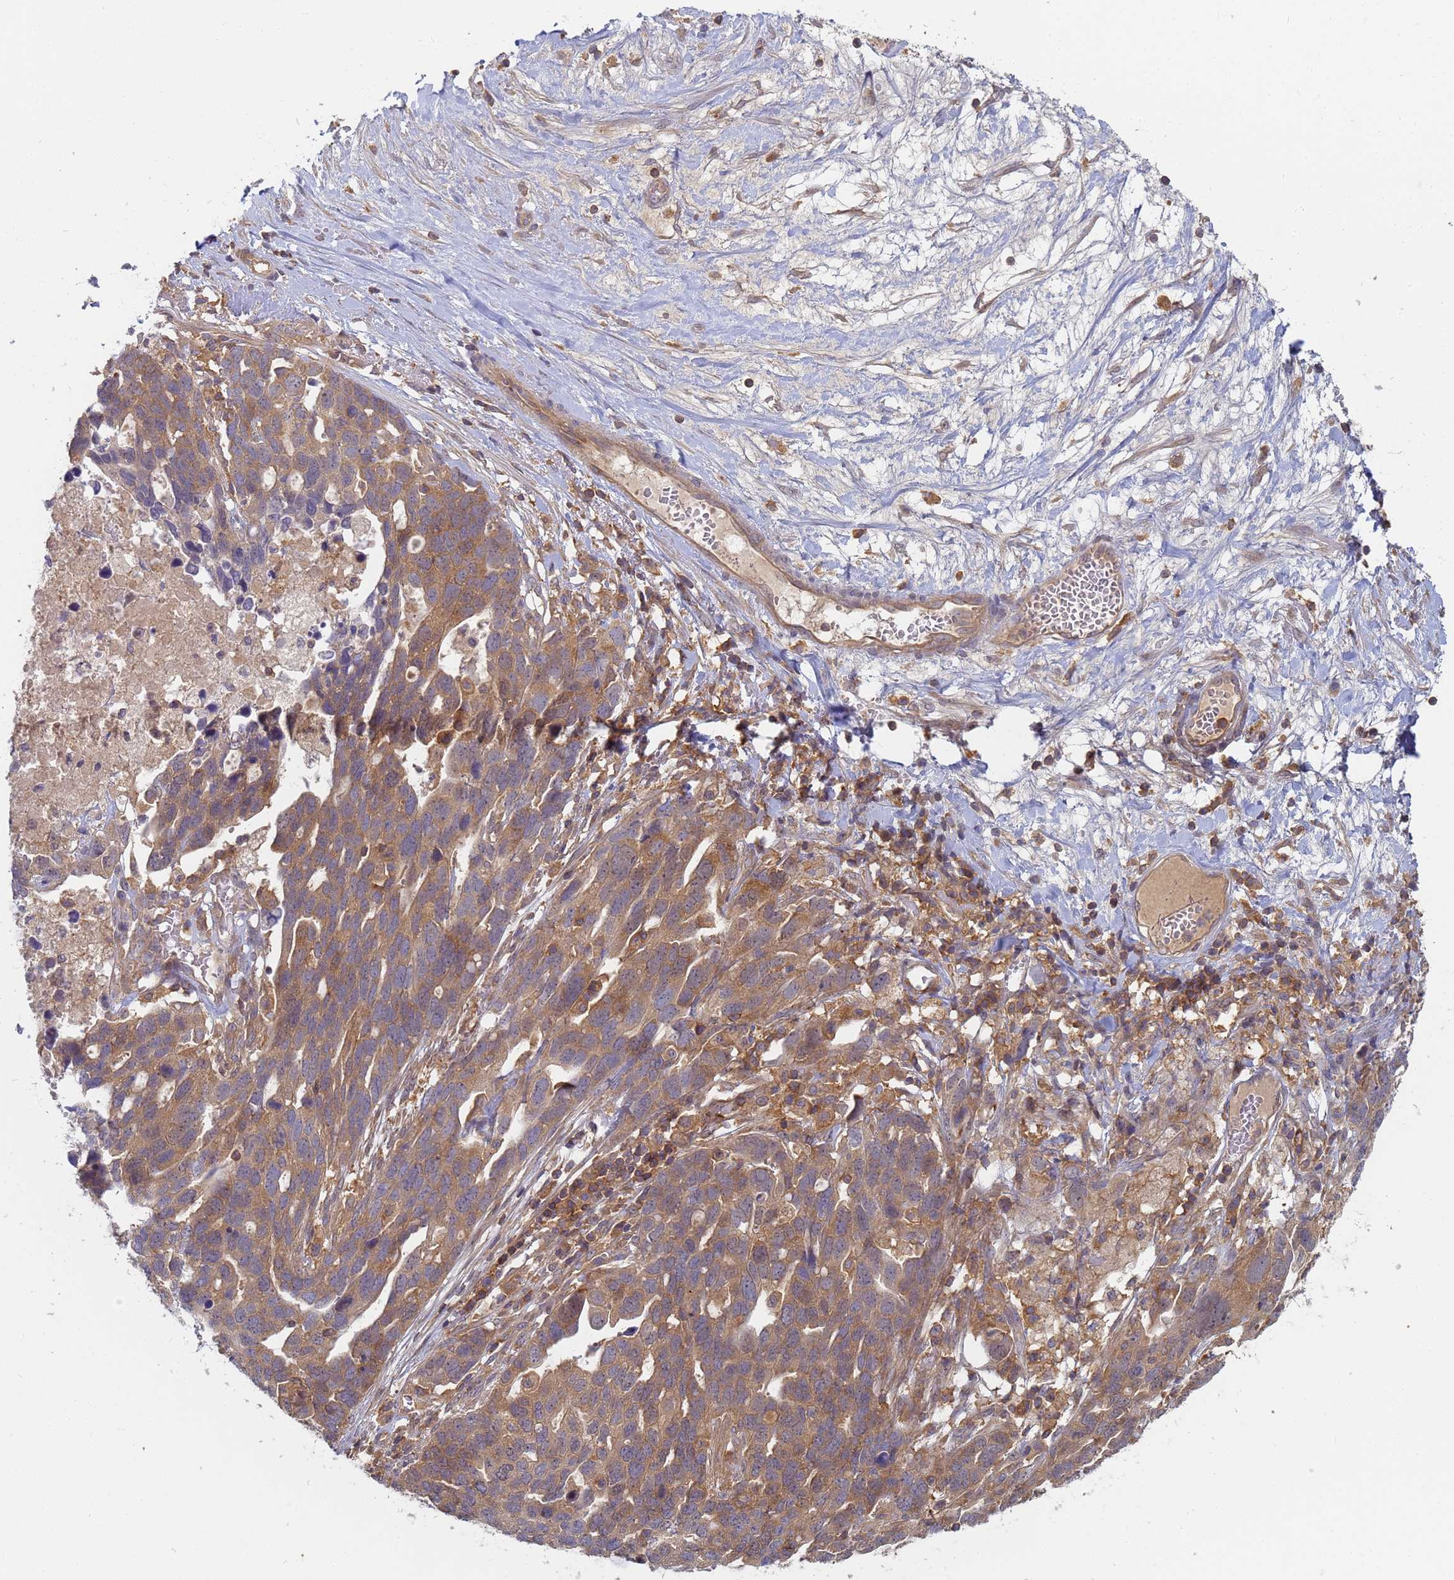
{"staining": {"intensity": "moderate", "quantity": ">75%", "location": "cytoplasmic/membranous"}, "tissue": "ovarian cancer", "cell_type": "Tumor cells", "image_type": "cancer", "snomed": [{"axis": "morphology", "description": "Cystadenocarcinoma, serous, NOS"}, {"axis": "topography", "description": "Ovary"}], "caption": "Ovarian cancer (serous cystadenocarcinoma) stained with DAB (3,3'-diaminobenzidine) immunohistochemistry (IHC) exhibits medium levels of moderate cytoplasmic/membranous positivity in about >75% of tumor cells.", "gene": "SHARPIN", "patient": {"sex": "female", "age": 54}}